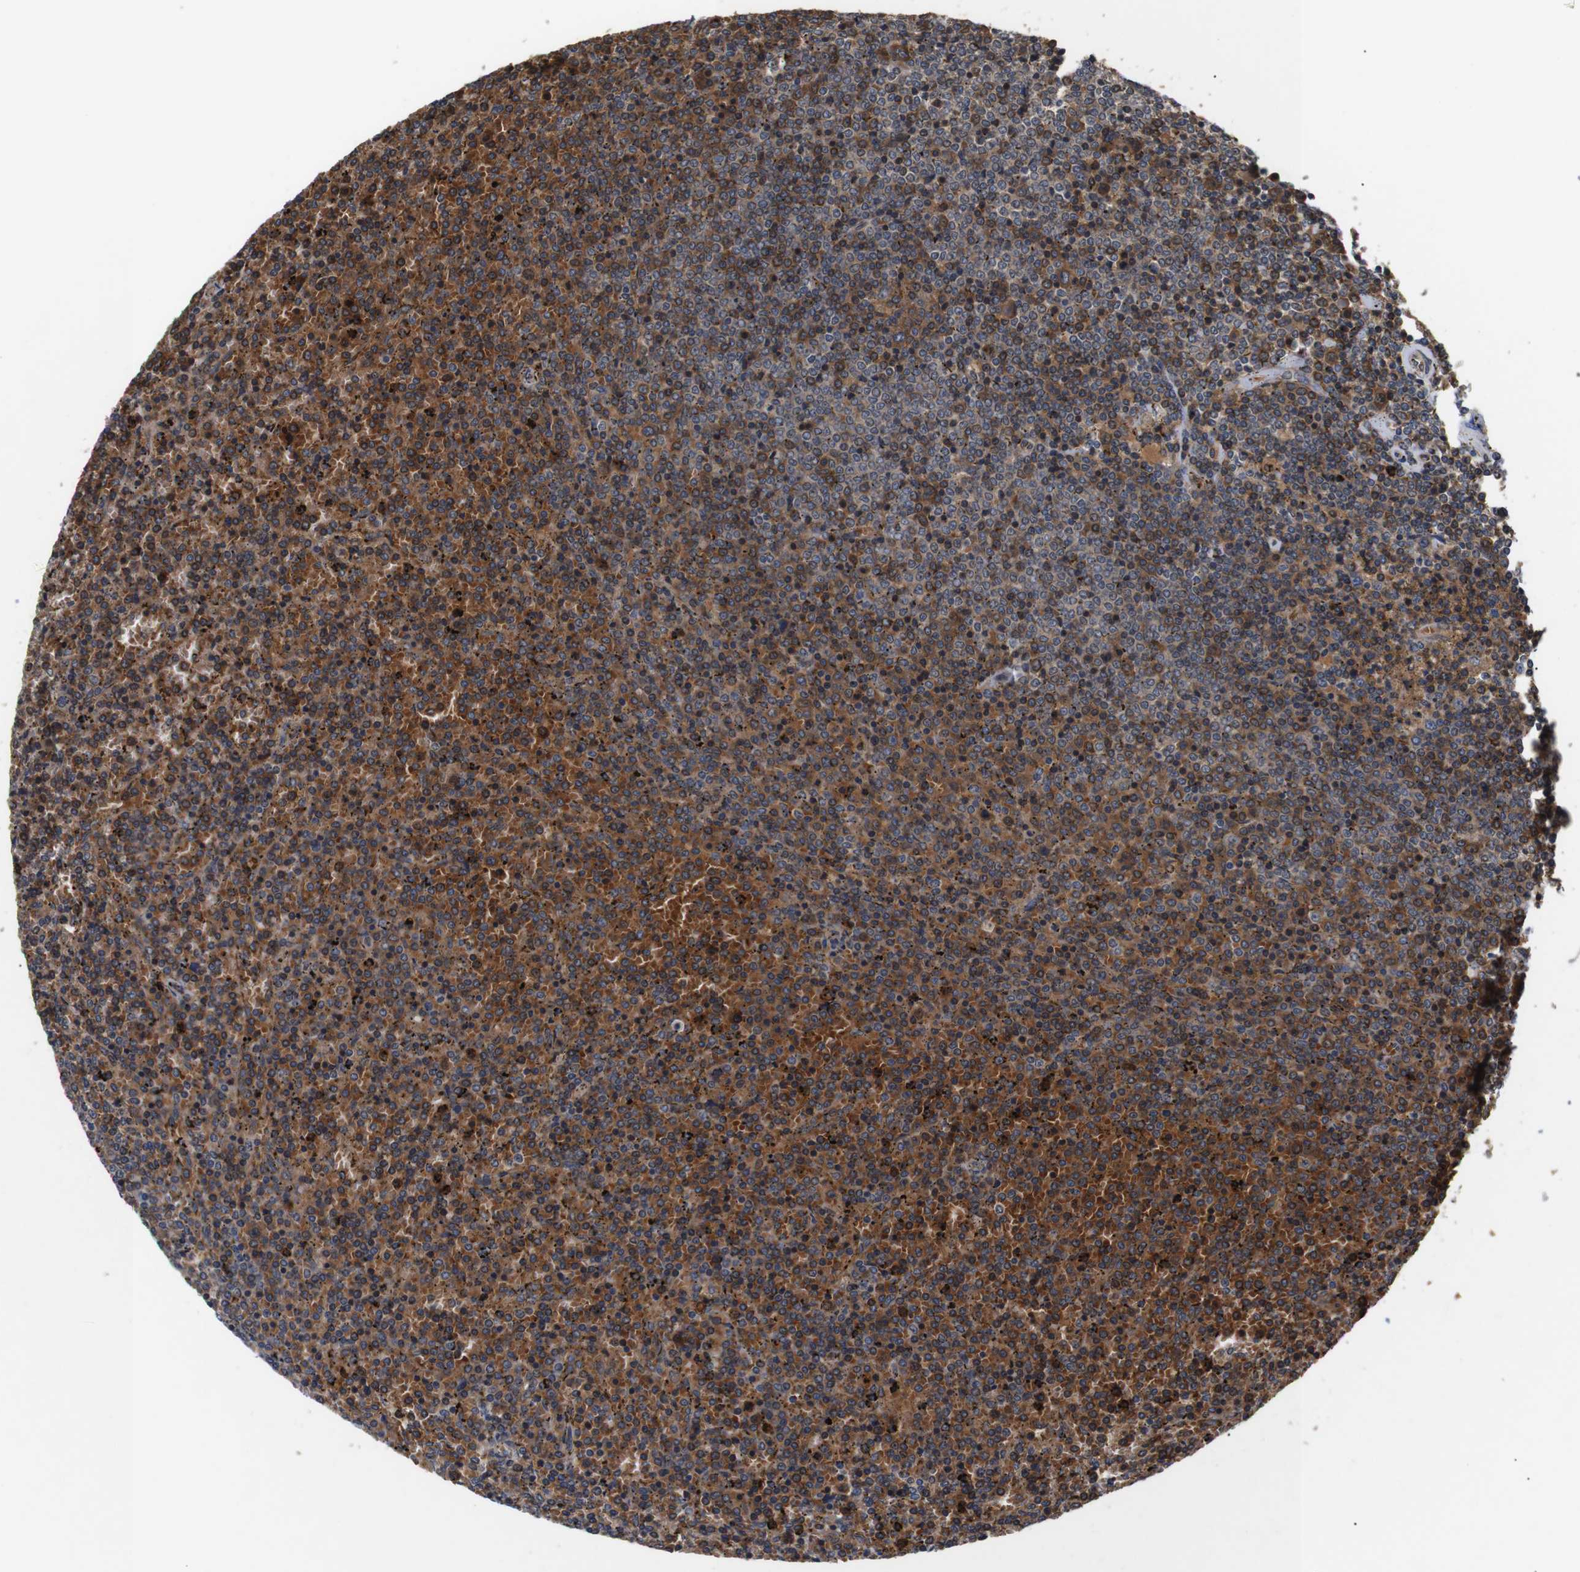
{"staining": {"intensity": "strong", "quantity": "25%-75%", "location": "cytoplasmic/membranous,nuclear"}, "tissue": "lymphoma", "cell_type": "Tumor cells", "image_type": "cancer", "snomed": [{"axis": "morphology", "description": "Malignant lymphoma, non-Hodgkin's type, Low grade"}, {"axis": "topography", "description": "Spleen"}], "caption": "Low-grade malignant lymphoma, non-Hodgkin's type stained with immunohistochemistry (IHC) demonstrates strong cytoplasmic/membranous and nuclear positivity in about 25%-75% of tumor cells. (DAB (3,3'-diaminobenzidine) = brown stain, brightfield microscopy at high magnification).", "gene": "DDR1", "patient": {"sex": "female", "age": 77}}